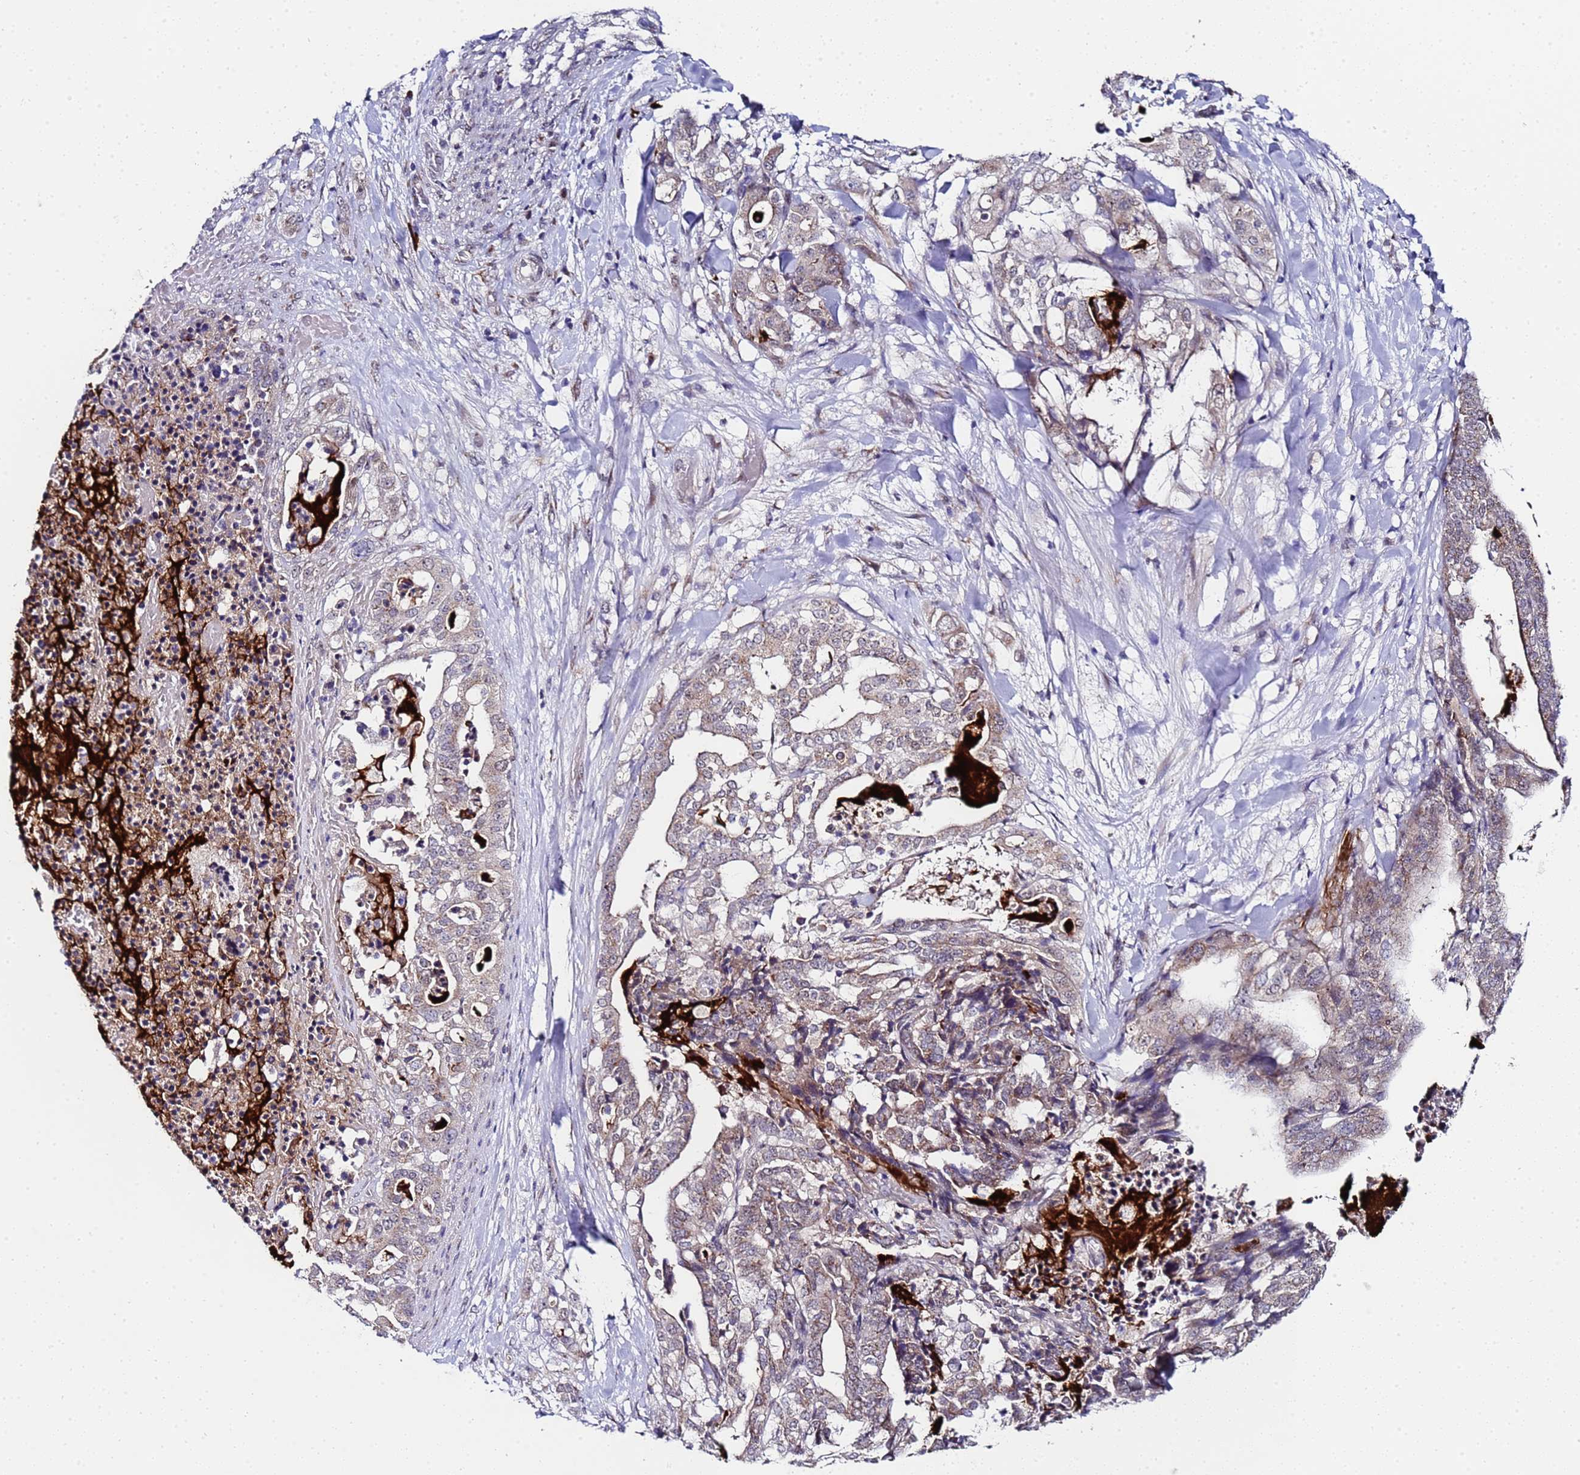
{"staining": {"intensity": "weak", "quantity": ">75%", "location": "cytoplasmic/membranous"}, "tissue": "stomach cancer", "cell_type": "Tumor cells", "image_type": "cancer", "snomed": [{"axis": "morphology", "description": "Adenocarcinoma, NOS"}, {"axis": "topography", "description": "Stomach"}], "caption": "There is low levels of weak cytoplasmic/membranous expression in tumor cells of stomach cancer (adenocarcinoma), as demonstrated by immunohistochemical staining (brown color).", "gene": "C19orf47", "patient": {"sex": "male", "age": 48}}